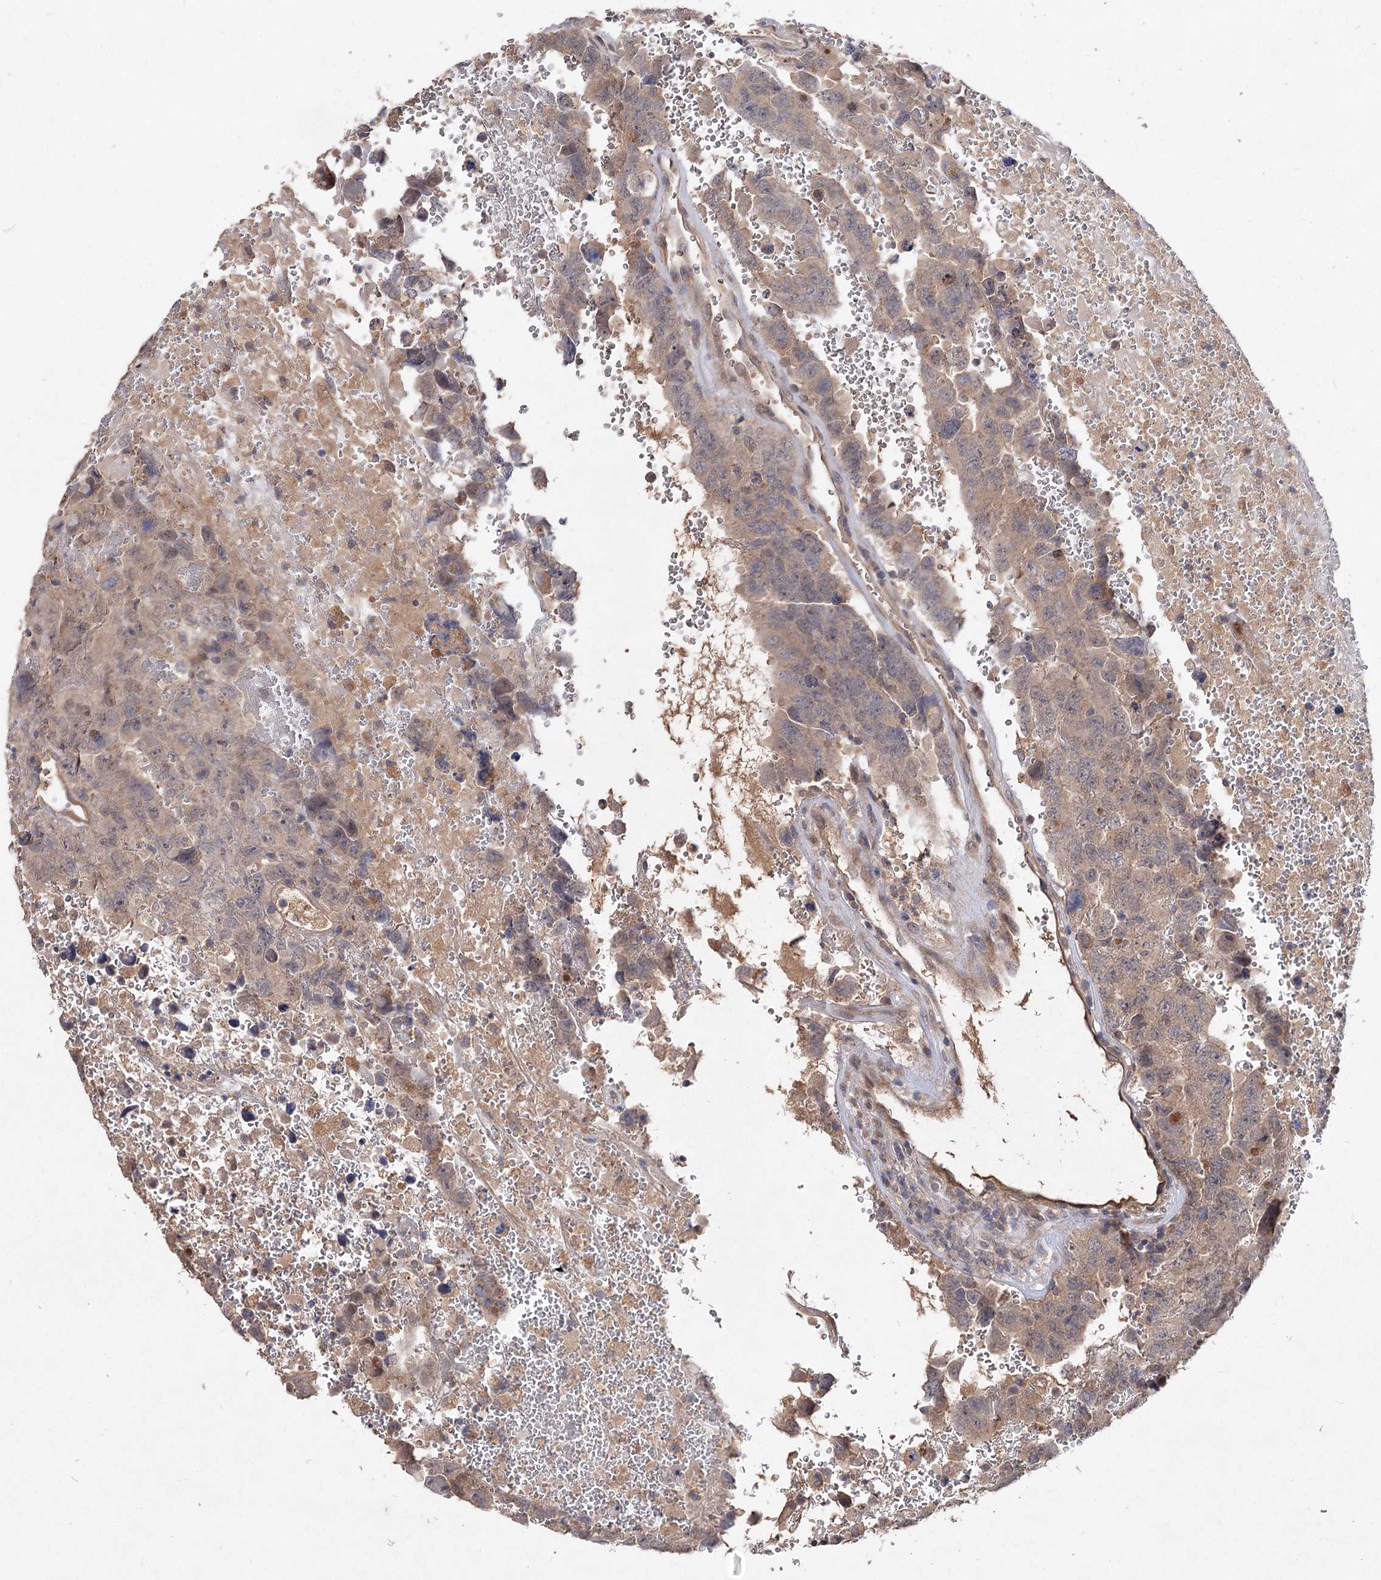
{"staining": {"intensity": "weak", "quantity": ">75%", "location": "cytoplasmic/membranous,nuclear"}, "tissue": "testis cancer", "cell_type": "Tumor cells", "image_type": "cancer", "snomed": [{"axis": "morphology", "description": "Carcinoma, Embryonal, NOS"}, {"axis": "topography", "description": "Testis"}], "caption": "A histopathology image of human testis embryonal carcinoma stained for a protein shows weak cytoplasmic/membranous and nuclear brown staining in tumor cells. (DAB IHC with brightfield microscopy, high magnification).", "gene": "NUDCD2", "patient": {"sex": "male", "age": 45}}